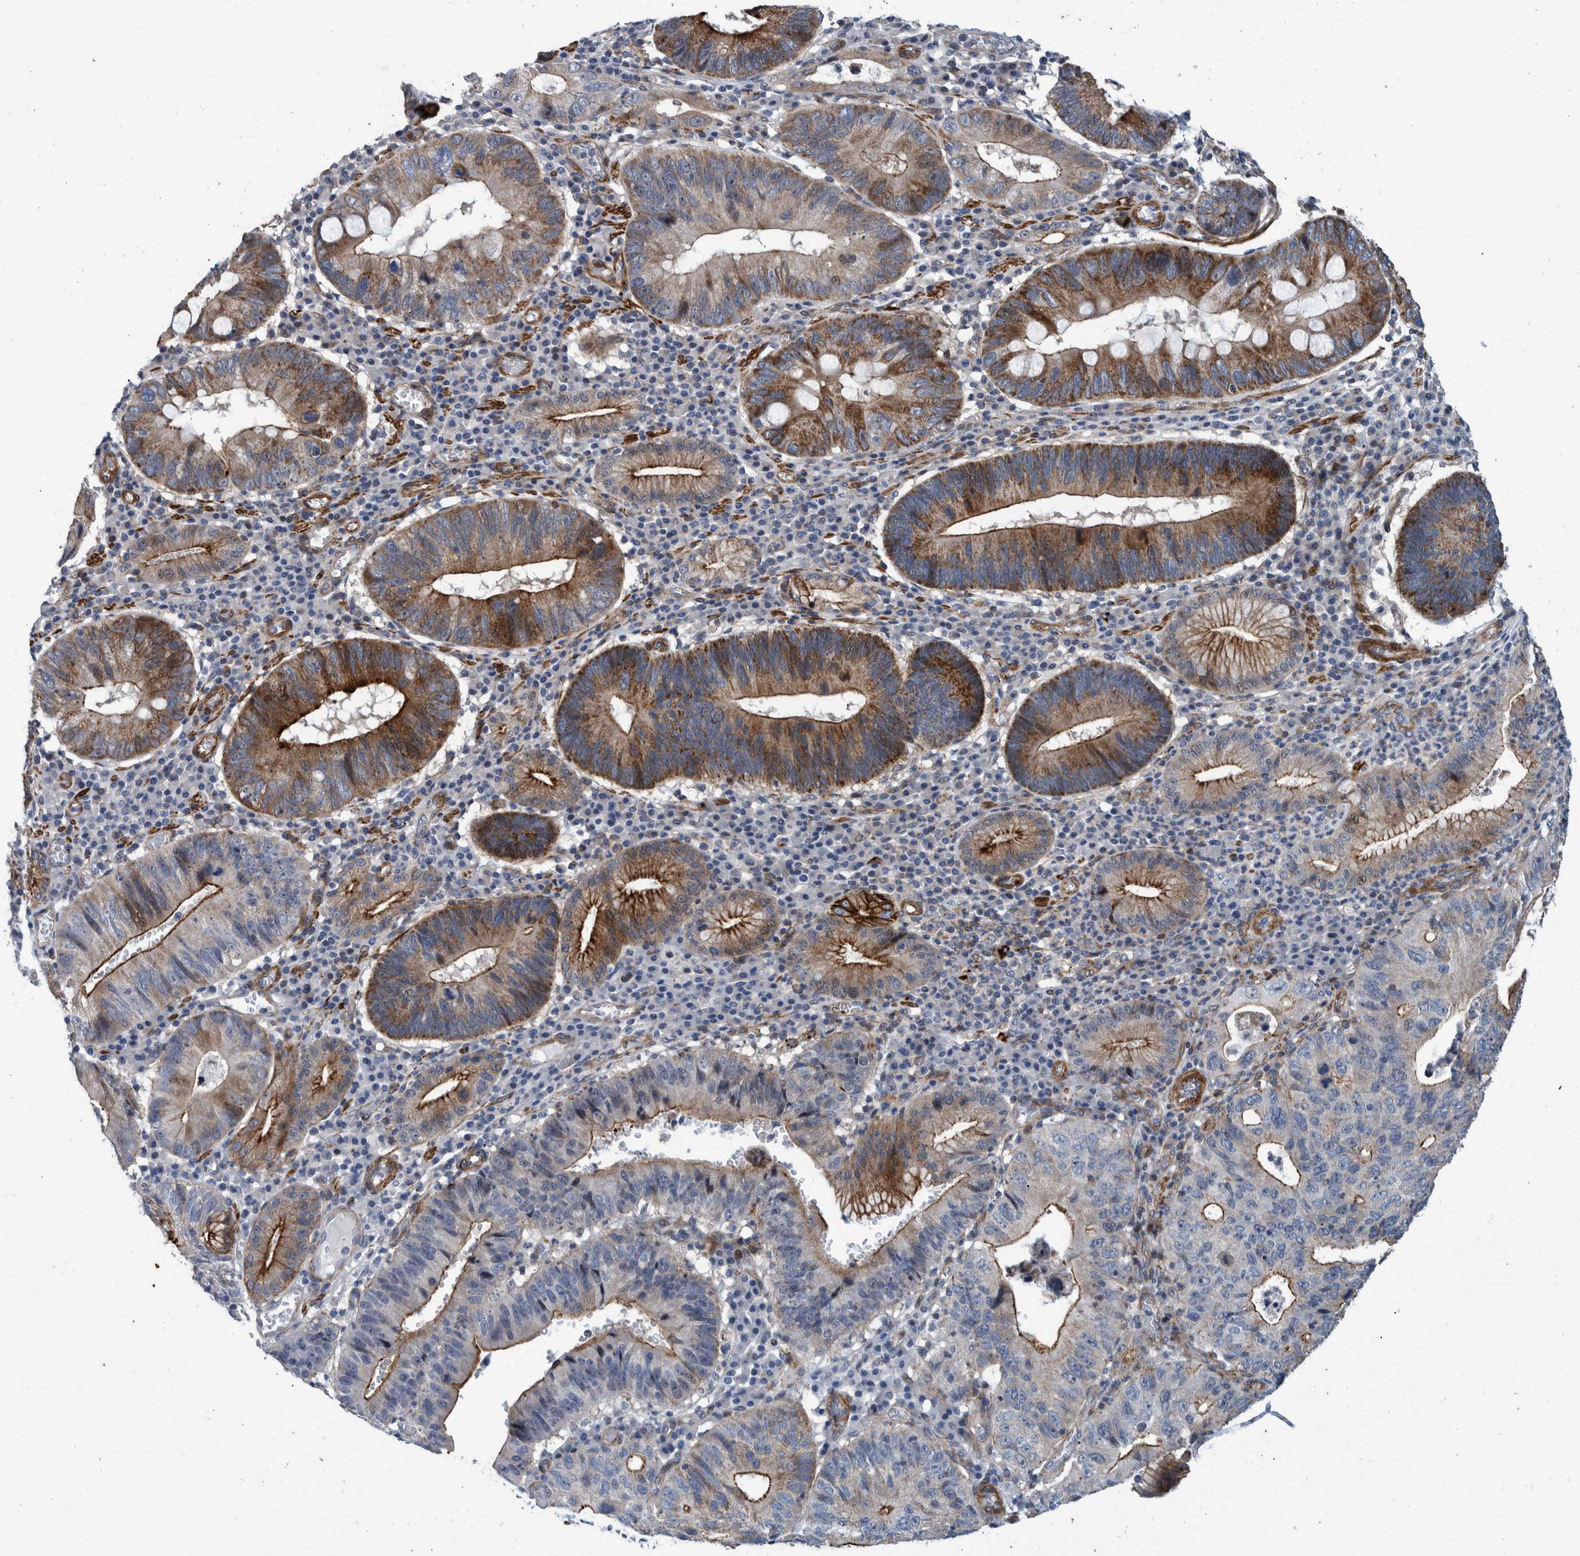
{"staining": {"intensity": "moderate", "quantity": "25%-75%", "location": "cytoplasmic/membranous"}, "tissue": "stomach cancer", "cell_type": "Tumor cells", "image_type": "cancer", "snomed": [{"axis": "morphology", "description": "Adenocarcinoma, NOS"}, {"axis": "topography", "description": "Stomach"}], "caption": "IHC (DAB (3,3'-diaminobenzidine)) staining of human stomach cancer demonstrates moderate cytoplasmic/membranous protein positivity in approximately 25%-75% of tumor cells.", "gene": "MKS1", "patient": {"sex": "male", "age": 59}}